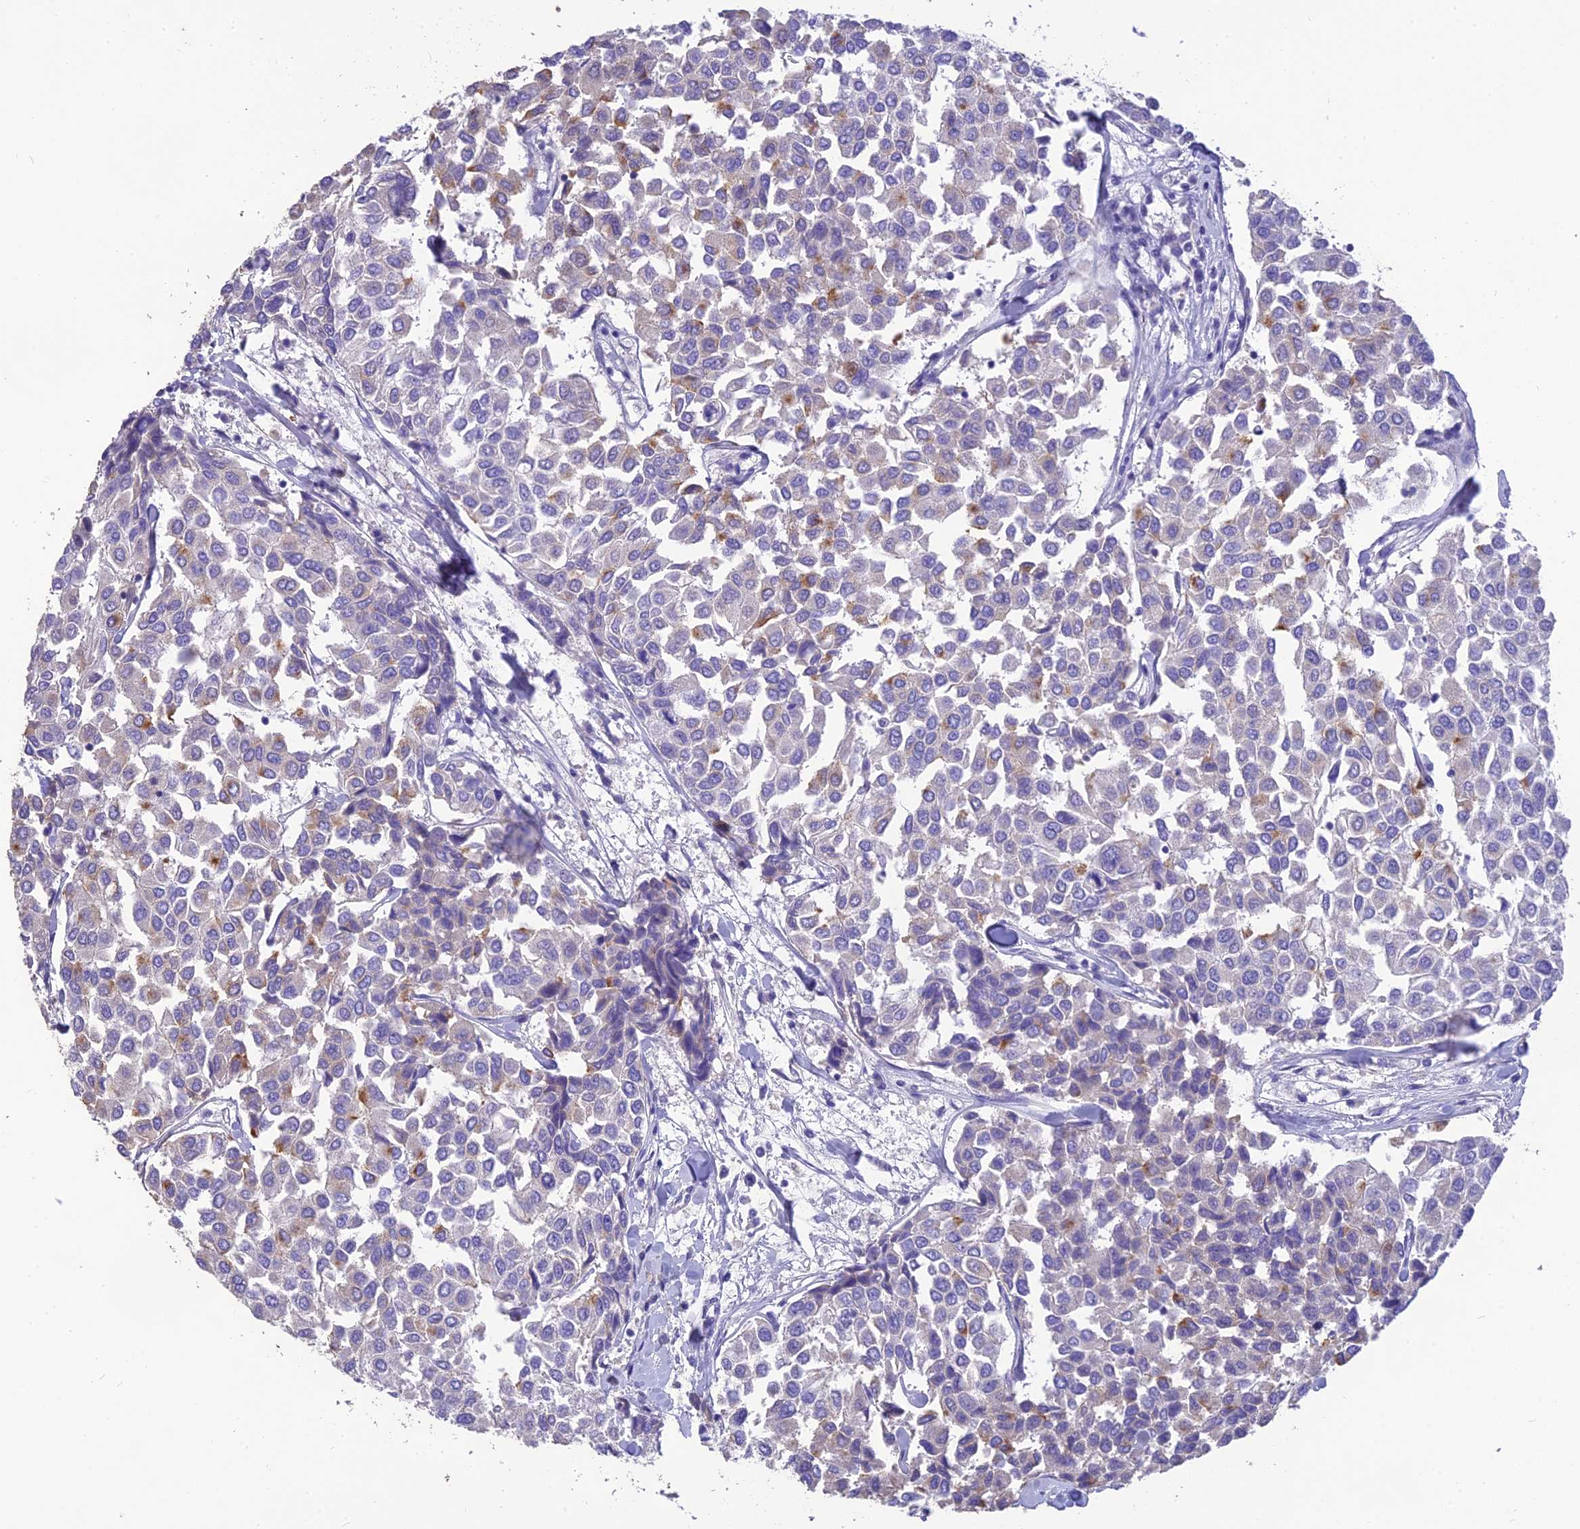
{"staining": {"intensity": "moderate", "quantity": "<25%", "location": "cytoplasmic/membranous"}, "tissue": "breast cancer", "cell_type": "Tumor cells", "image_type": "cancer", "snomed": [{"axis": "morphology", "description": "Duct carcinoma"}, {"axis": "topography", "description": "Breast"}], "caption": "Immunohistochemical staining of breast intraductal carcinoma exhibits moderate cytoplasmic/membranous protein staining in approximately <25% of tumor cells.", "gene": "HSD17B2", "patient": {"sex": "female", "age": 55}}